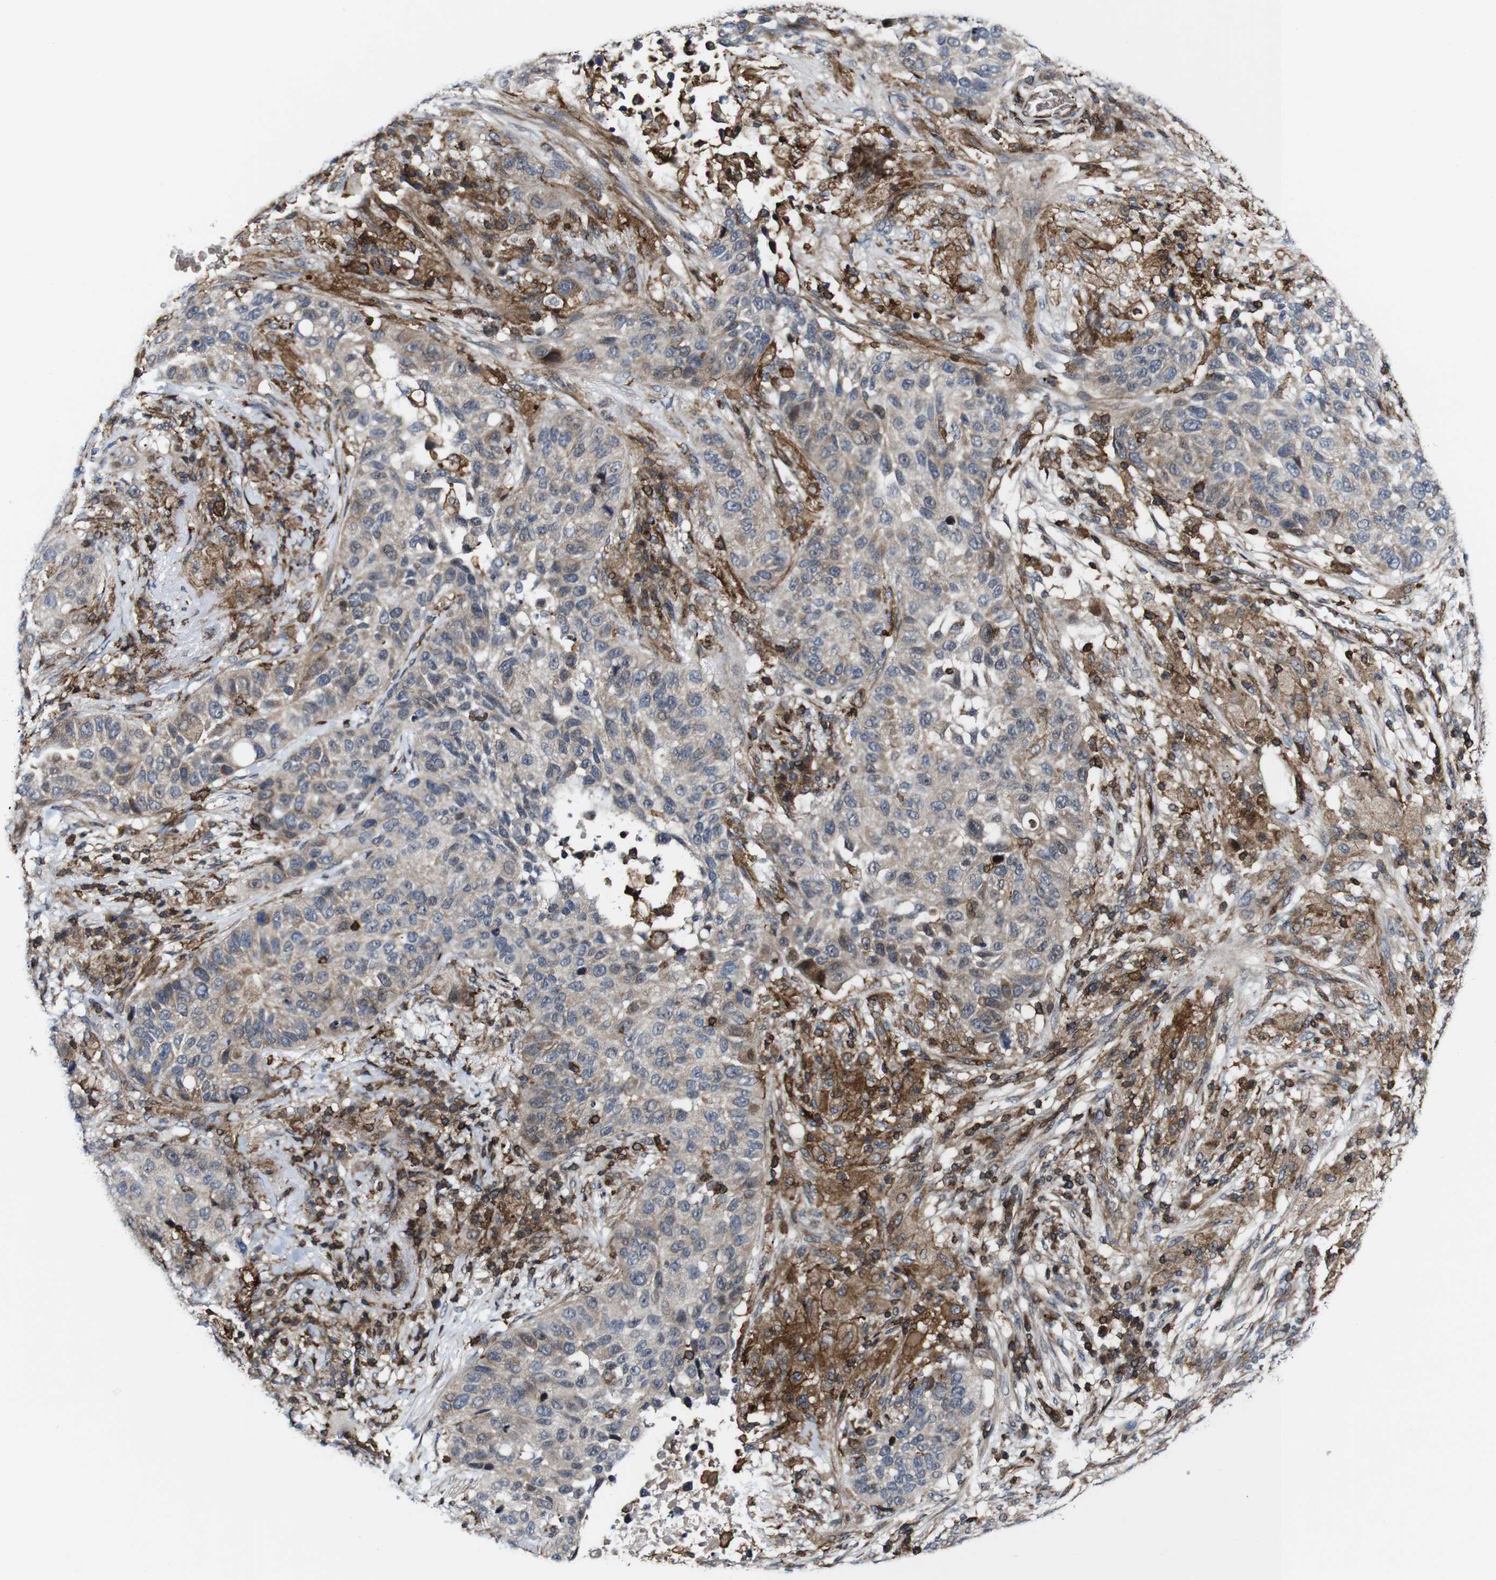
{"staining": {"intensity": "weak", "quantity": ">75%", "location": "cytoplasmic/membranous,nuclear"}, "tissue": "lung cancer", "cell_type": "Tumor cells", "image_type": "cancer", "snomed": [{"axis": "morphology", "description": "Squamous cell carcinoma, NOS"}, {"axis": "topography", "description": "Lung"}], "caption": "Lung cancer (squamous cell carcinoma) stained with a brown dye exhibits weak cytoplasmic/membranous and nuclear positive expression in about >75% of tumor cells.", "gene": "JAK2", "patient": {"sex": "male", "age": 57}}